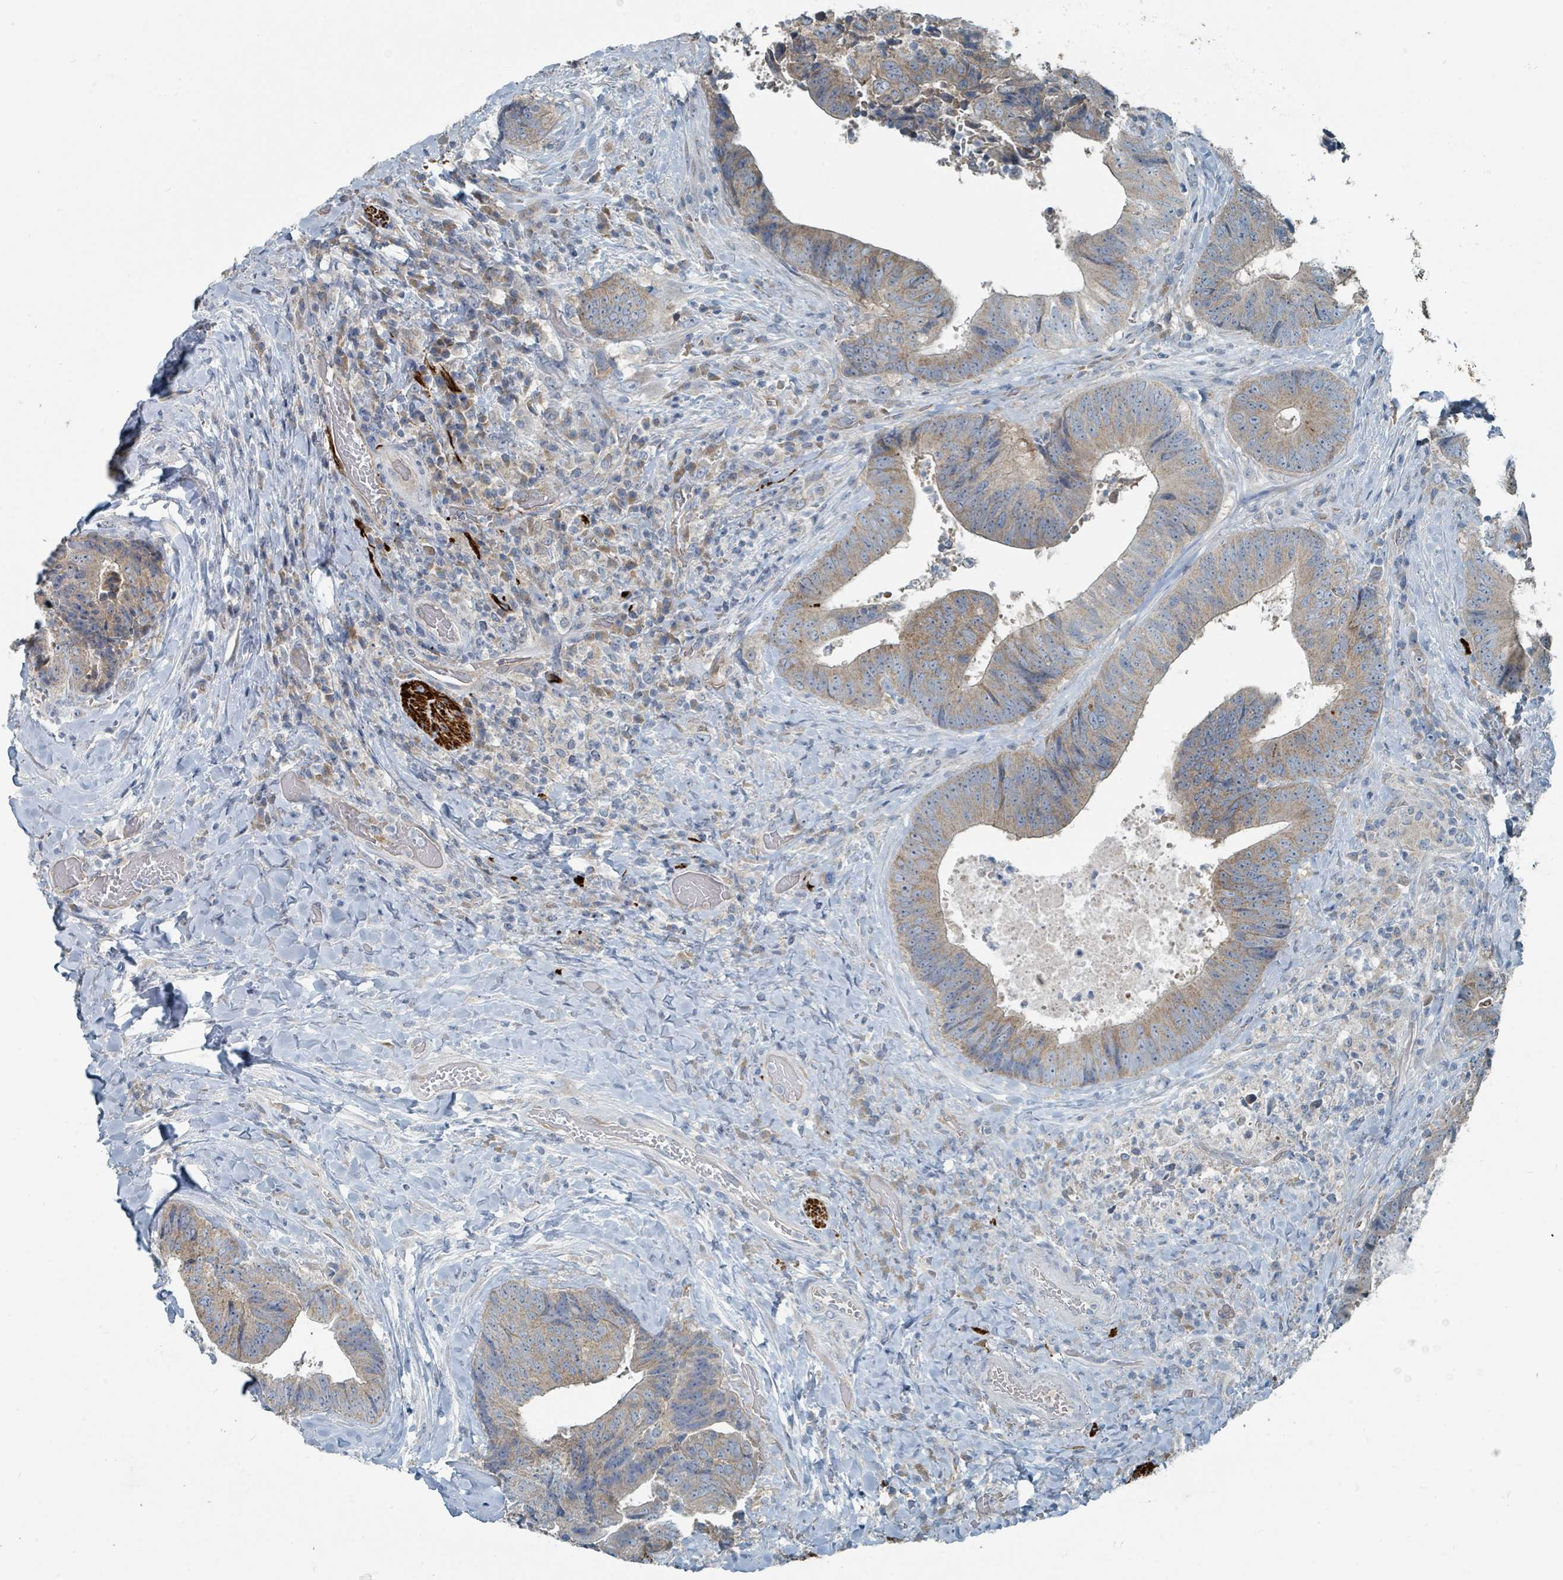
{"staining": {"intensity": "moderate", "quantity": ">75%", "location": "cytoplasmic/membranous"}, "tissue": "colorectal cancer", "cell_type": "Tumor cells", "image_type": "cancer", "snomed": [{"axis": "morphology", "description": "Adenocarcinoma, NOS"}, {"axis": "topography", "description": "Rectum"}], "caption": "Adenocarcinoma (colorectal) stained with a protein marker exhibits moderate staining in tumor cells.", "gene": "RASA4", "patient": {"sex": "male", "age": 72}}